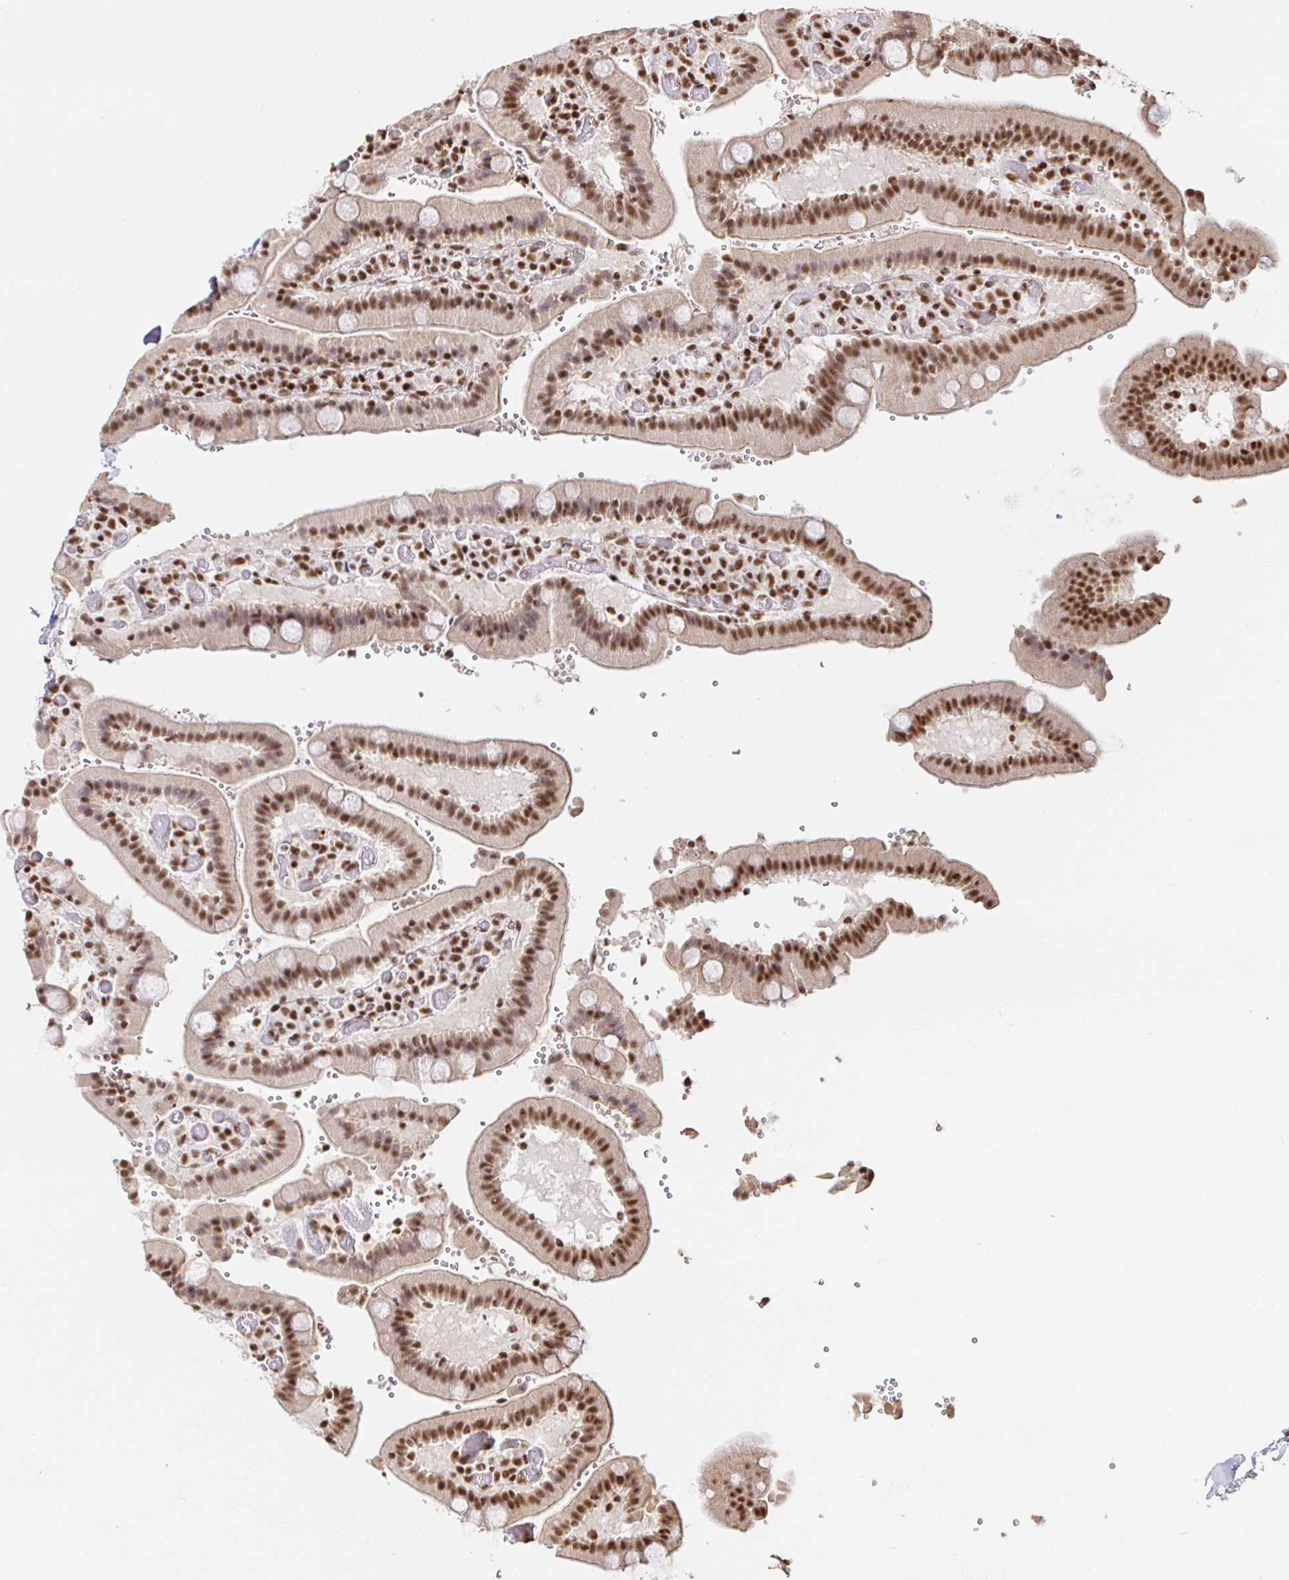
{"staining": {"intensity": "moderate", "quantity": "25%-75%", "location": "nuclear"}, "tissue": "duodenum", "cell_type": "Glandular cells", "image_type": "normal", "snomed": [{"axis": "morphology", "description": "Normal tissue, NOS"}, {"axis": "topography", "description": "Duodenum"}], "caption": "High-power microscopy captured an immunohistochemistry (IHC) image of benign duodenum, revealing moderate nuclear positivity in about 25%-75% of glandular cells. Immunohistochemistry stains the protein of interest in brown and the nuclei are stained blue.", "gene": "SP3", "patient": {"sex": "female", "age": 62}}